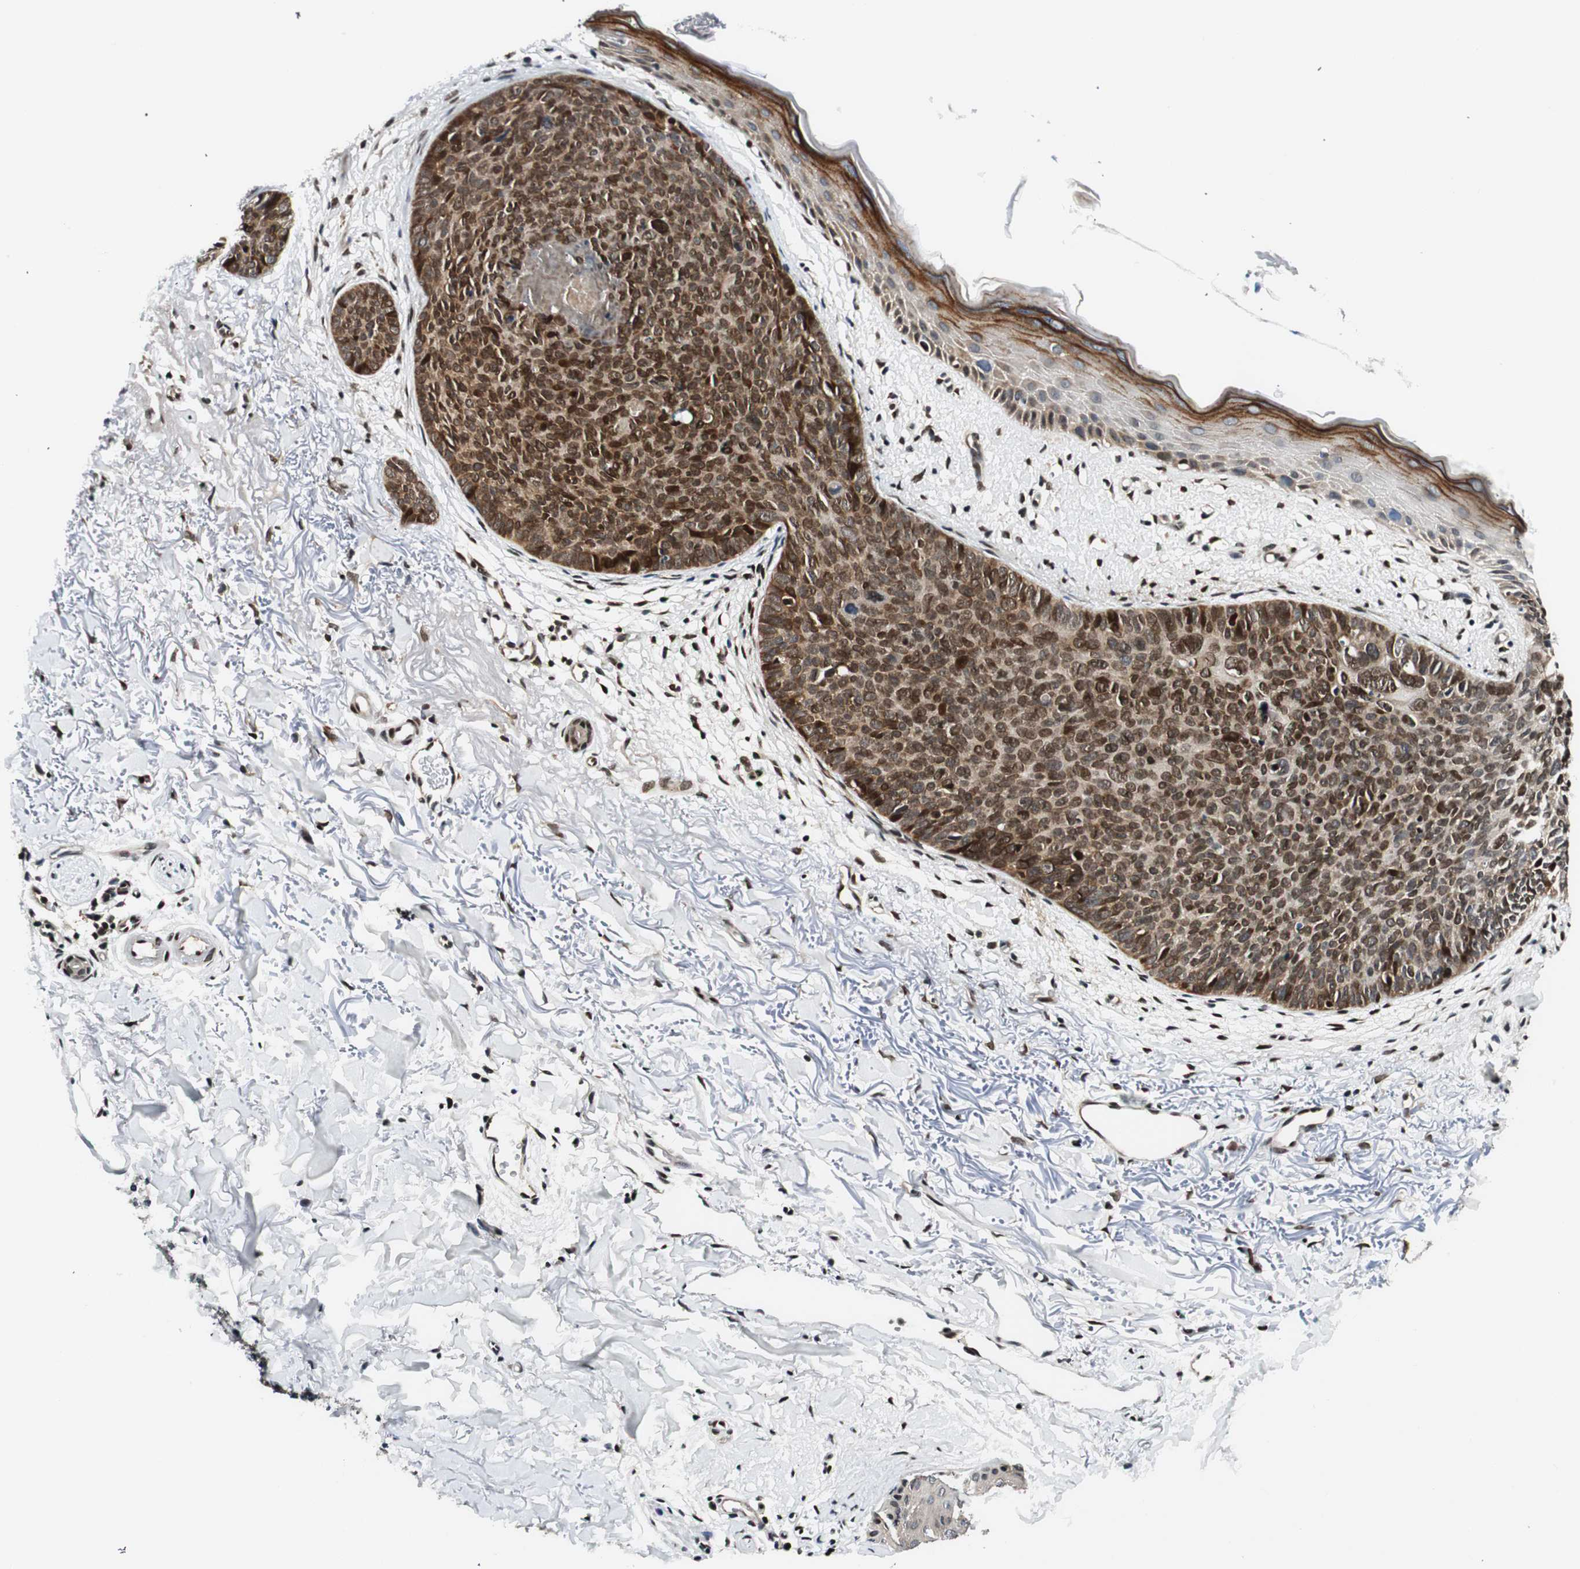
{"staining": {"intensity": "moderate", "quantity": ">75%", "location": "cytoplasmic/membranous,nuclear"}, "tissue": "skin cancer", "cell_type": "Tumor cells", "image_type": "cancer", "snomed": [{"axis": "morphology", "description": "Basal cell carcinoma"}, {"axis": "topography", "description": "Skin"}], "caption": "A micrograph of basal cell carcinoma (skin) stained for a protein reveals moderate cytoplasmic/membranous and nuclear brown staining in tumor cells. (brown staining indicates protein expression, while blue staining denotes nuclei).", "gene": "RING1", "patient": {"sex": "female", "age": 70}}